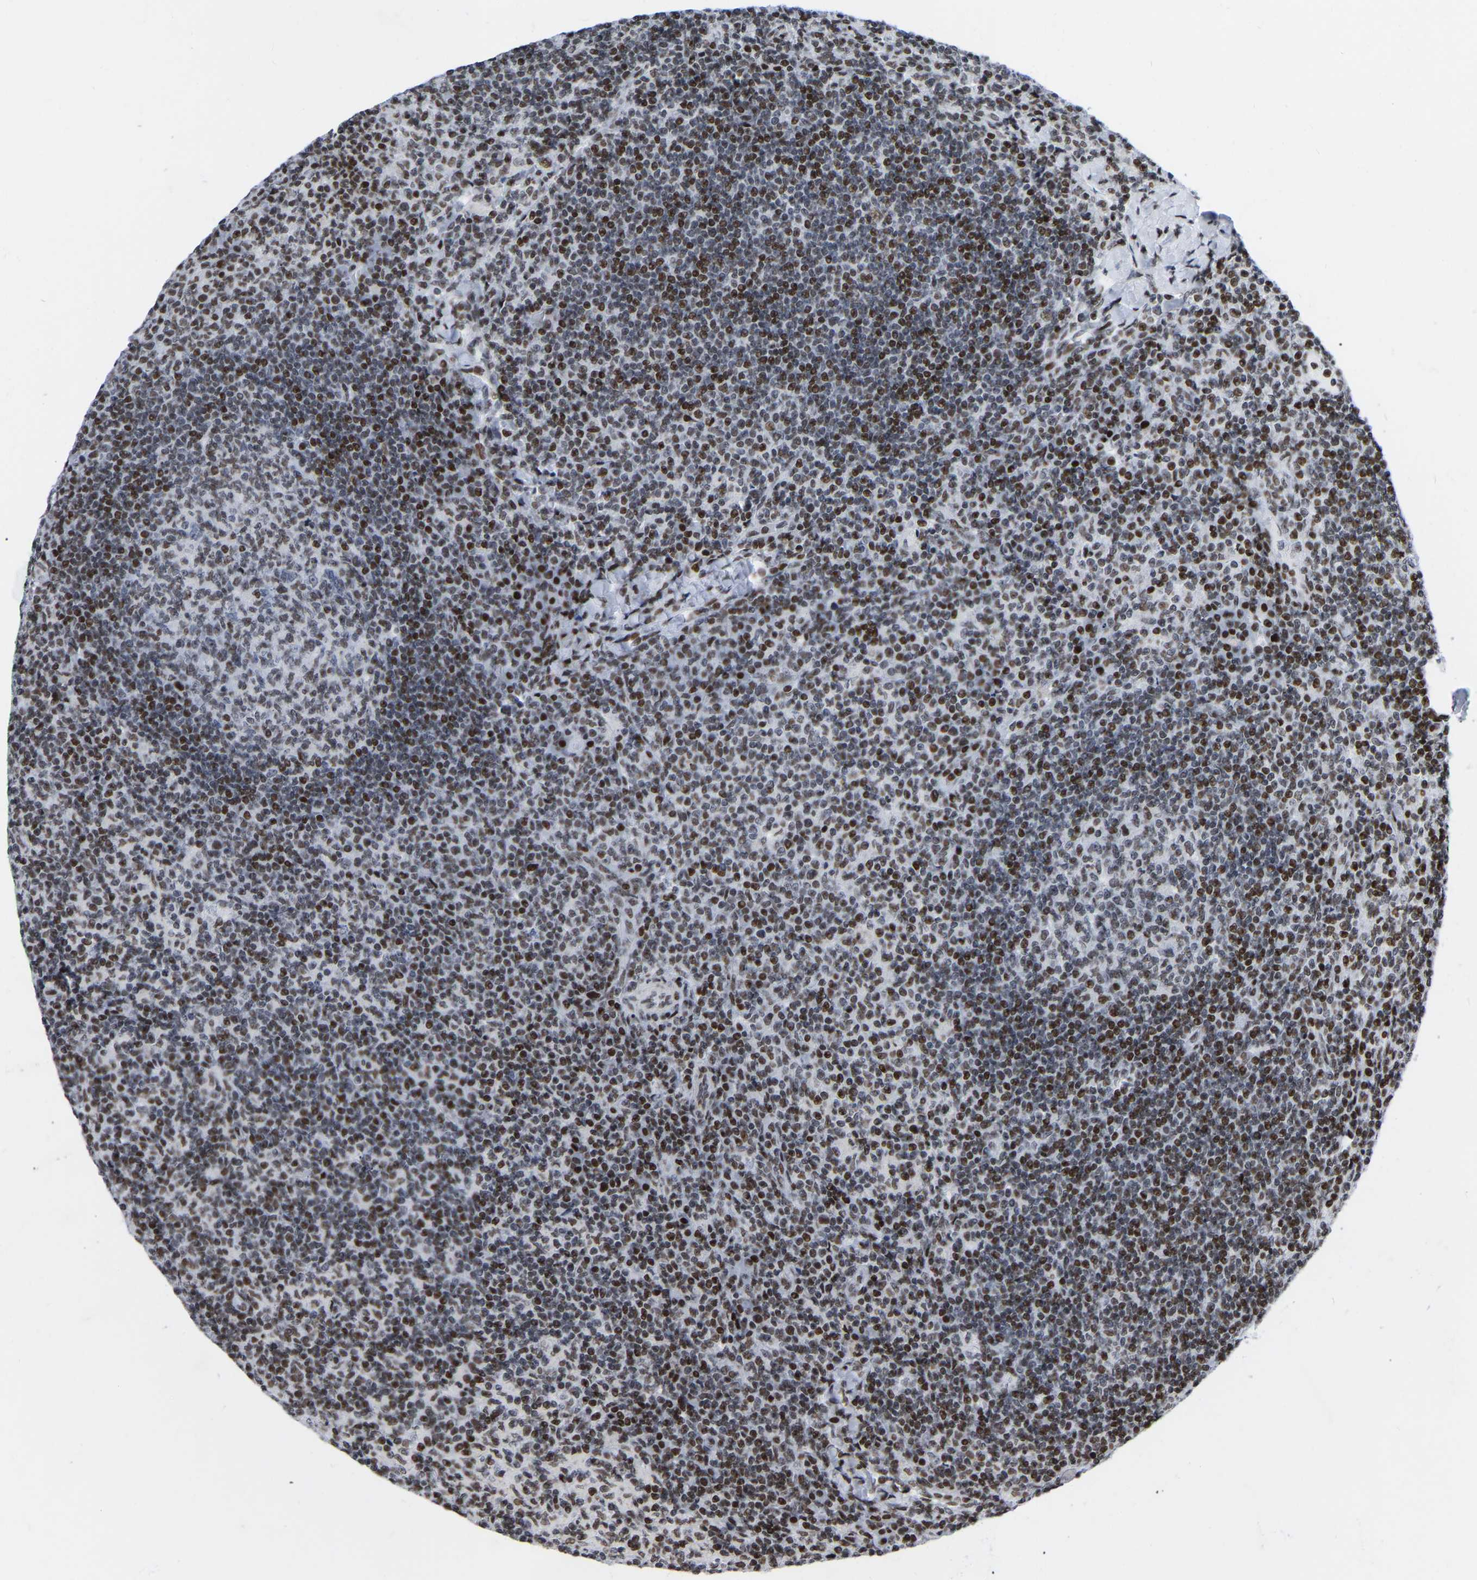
{"staining": {"intensity": "weak", "quantity": ">75%", "location": "nuclear"}, "tissue": "lymph node", "cell_type": "Germinal center cells", "image_type": "normal", "snomed": [{"axis": "morphology", "description": "Normal tissue, NOS"}, {"axis": "morphology", "description": "Inflammation, NOS"}, {"axis": "topography", "description": "Lymph node"}], "caption": "Immunohistochemistry (IHC) (DAB (3,3'-diaminobenzidine)) staining of unremarkable lymph node shows weak nuclear protein staining in about >75% of germinal center cells.", "gene": "PRCC", "patient": {"sex": "male", "age": 55}}